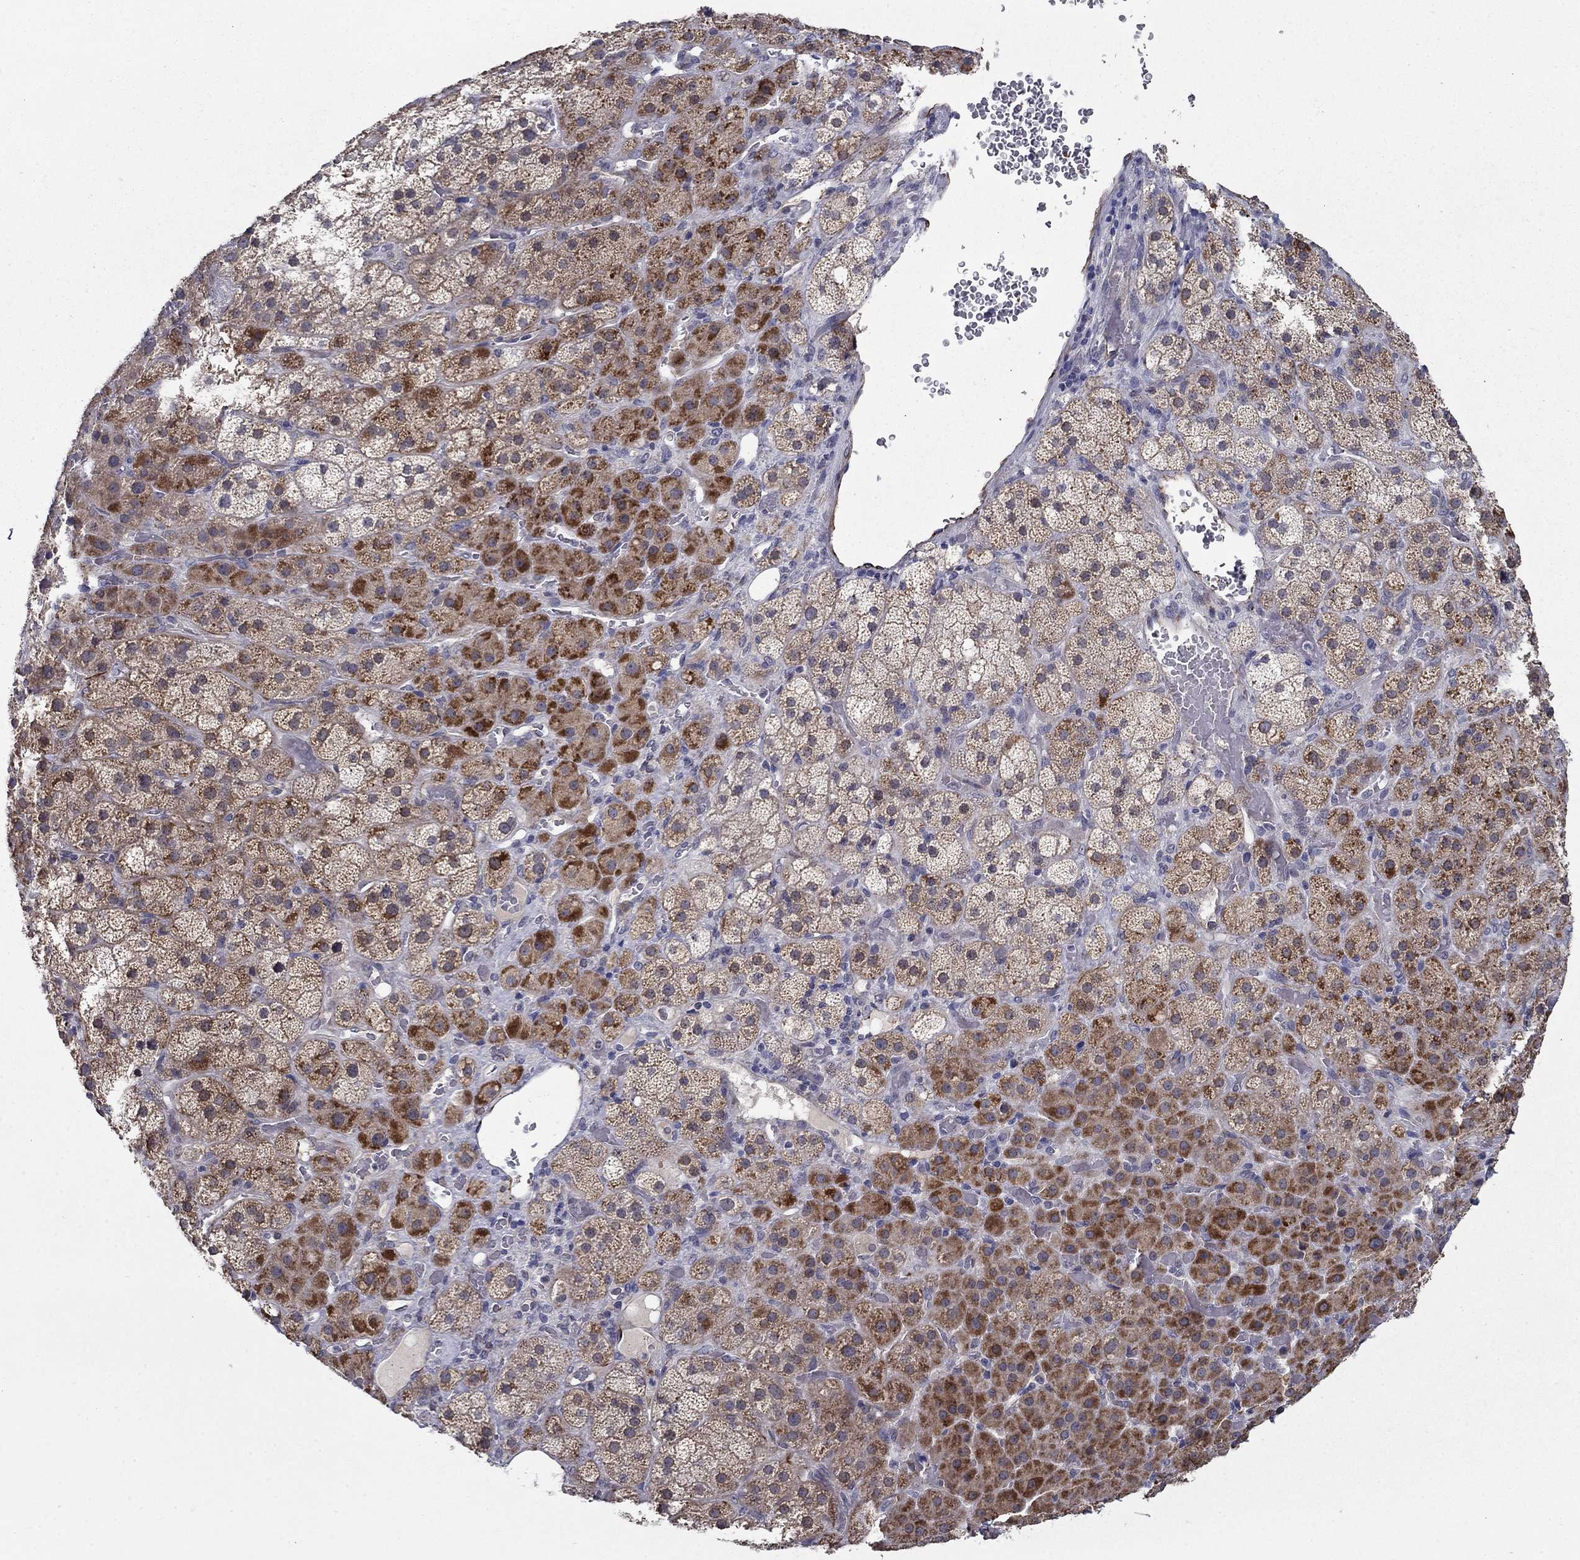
{"staining": {"intensity": "strong", "quantity": "25%-75%", "location": "cytoplasmic/membranous"}, "tissue": "adrenal gland", "cell_type": "Glandular cells", "image_type": "normal", "snomed": [{"axis": "morphology", "description": "Normal tissue, NOS"}, {"axis": "topography", "description": "Adrenal gland"}], "caption": "This is an image of immunohistochemistry staining of benign adrenal gland, which shows strong staining in the cytoplasmic/membranous of glandular cells.", "gene": "LACTB2", "patient": {"sex": "male", "age": 57}}